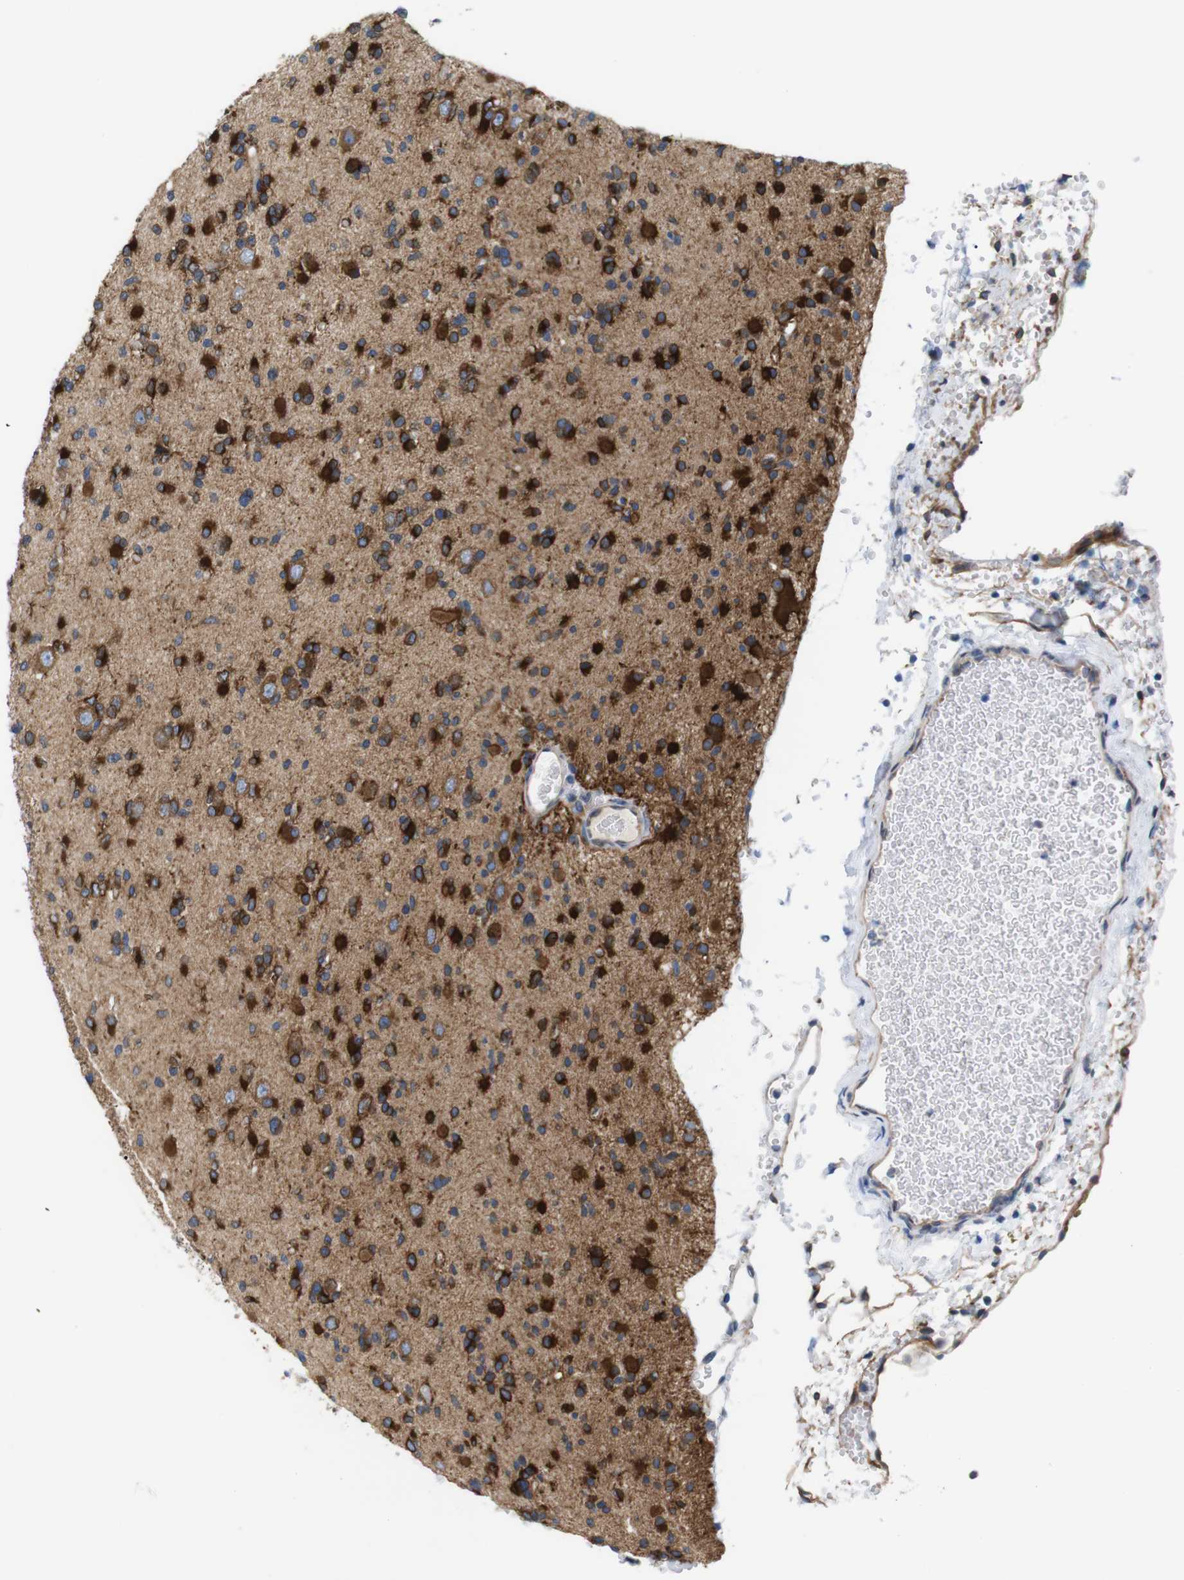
{"staining": {"intensity": "strong", "quantity": ">75%", "location": "cytoplasmic/membranous"}, "tissue": "glioma", "cell_type": "Tumor cells", "image_type": "cancer", "snomed": [{"axis": "morphology", "description": "Glioma, malignant, Low grade"}, {"axis": "topography", "description": "Brain"}], "caption": "A high-resolution micrograph shows immunohistochemistry staining of malignant low-grade glioma, which displays strong cytoplasmic/membranous staining in about >75% of tumor cells.", "gene": "HACD3", "patient": {"sex": "female", "age": 22}}